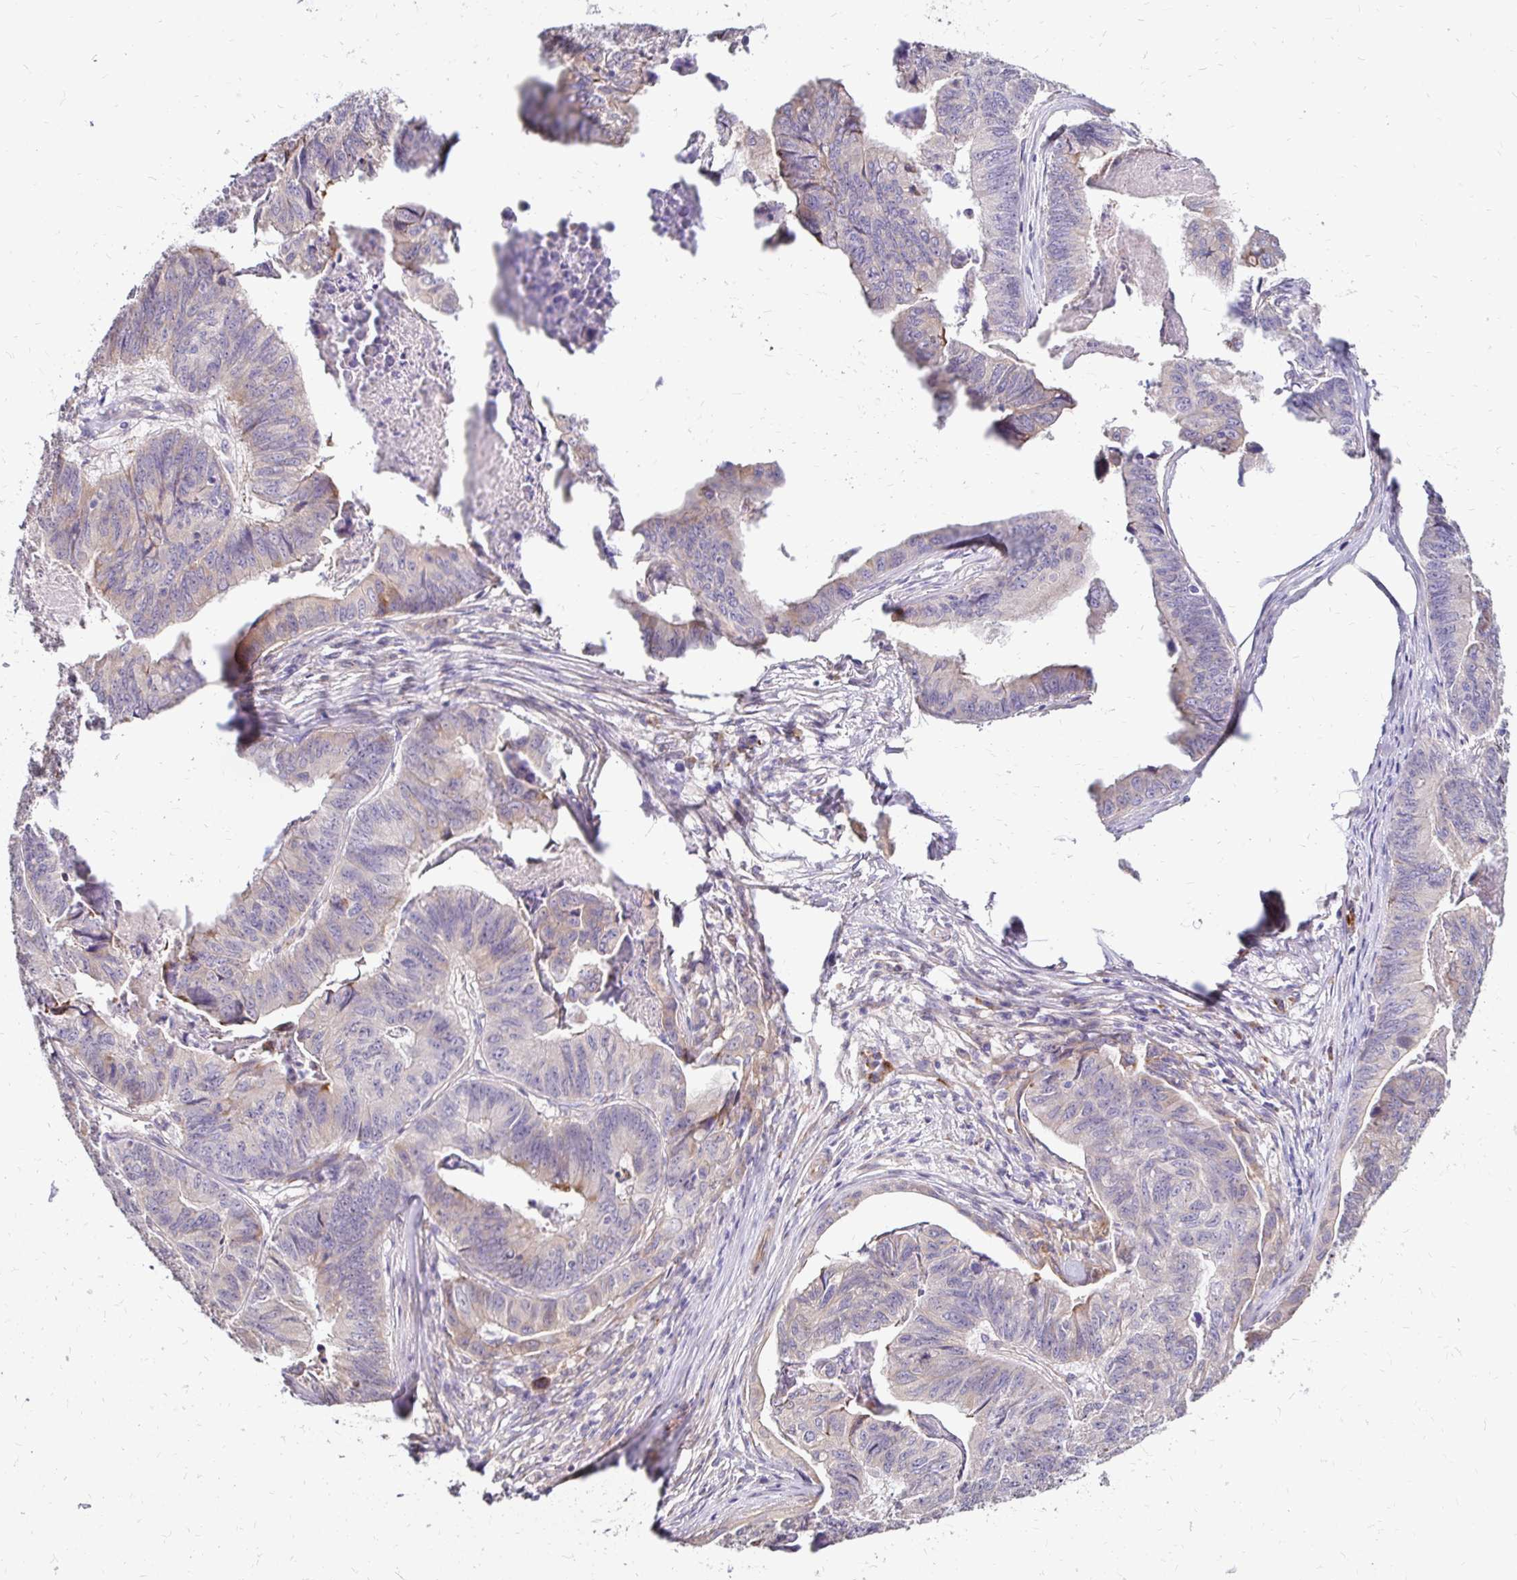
{"staining": {"intensity": "weak", "quantity": "<25%", "location": "cytoplasmic/membranous"}, "tissue": "stomach cancer", "cell_type": "Tumor cells", "image_type": "cancer", "snomed": [{"axis": "morphology", "description": "Adenocarcinoma, NOS"}, {"axis": "topography", "description": "Stomach, lower"}], "caption": "Micrograph shows no protein expression in tumor cells of stomach cancer tissue.", "gene": "PRIMA1", "patient": {"sex": "male", "age": 77}}